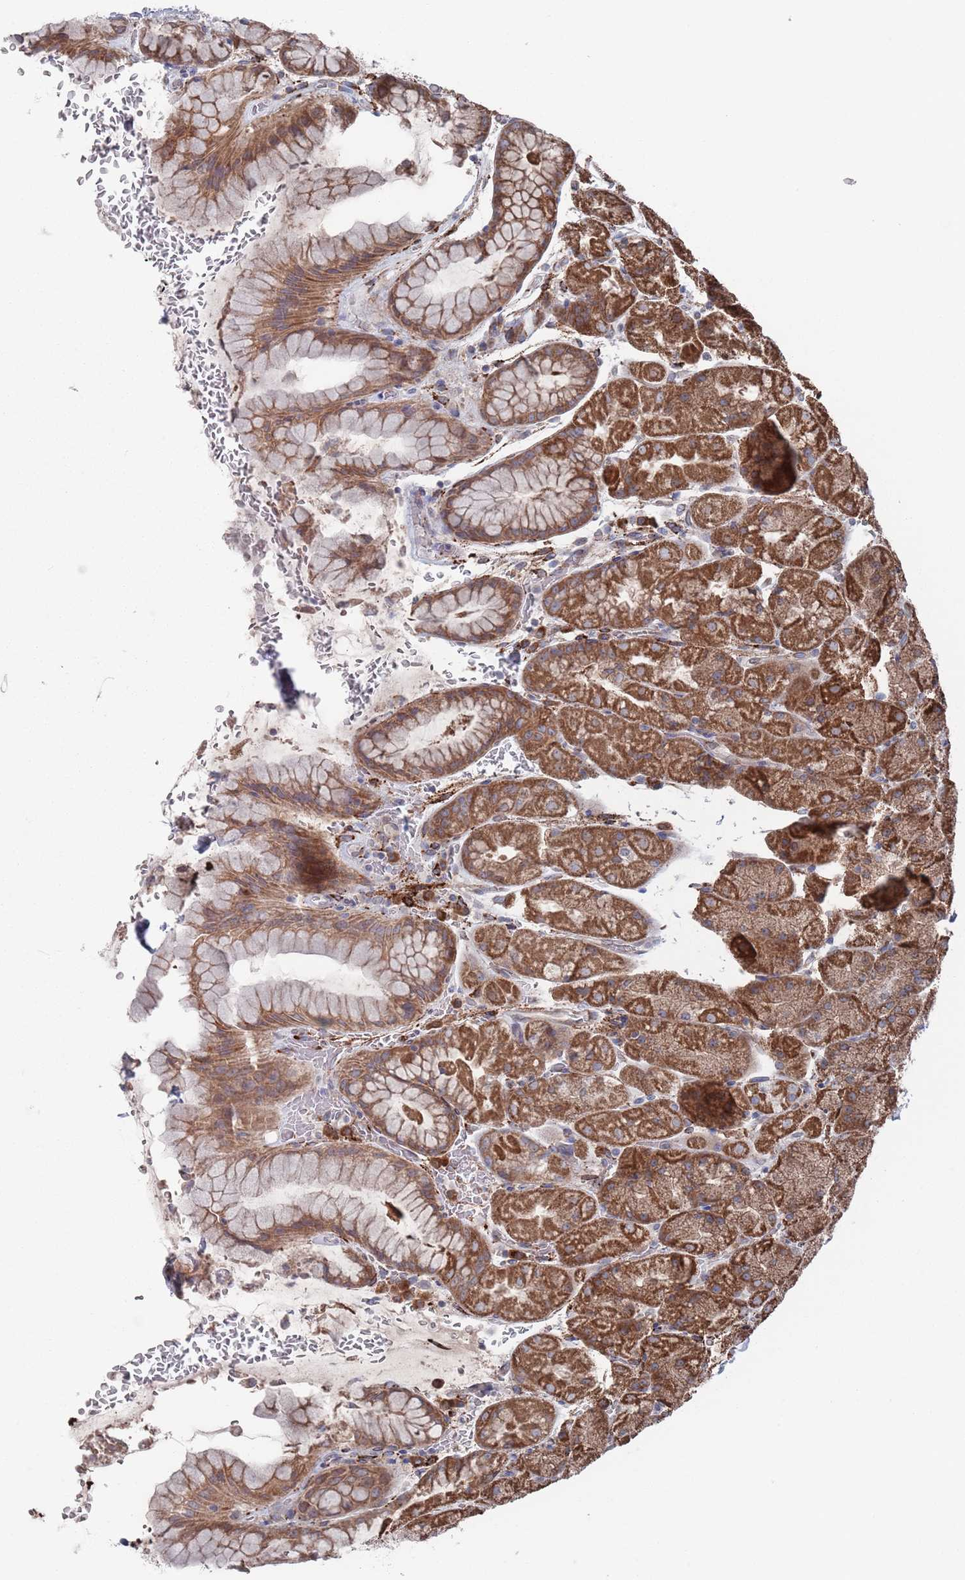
{"staining": {"intensity": "moderate", "quantity": ">75%", "location": "cytoplasmic/membranous"}, "tissue": "stomach", "cell_type": "Glandular cells", "image_type": "normal", "snomed": [{"axis": "morphology", "description": "Normal tissue, NOS"}, {"axis": "topography", "description": "Stomach, upper"}, {"axis": "topography", "description": "Stomach, lower"}], "caption": "Glandular cells display medium levels of moderate cytoplasmic/membranous staining in approximately >75% of cells in unremarkable stomach.", "gene": "CCDC106", "patient": {"sex": "male", "age": 67}}